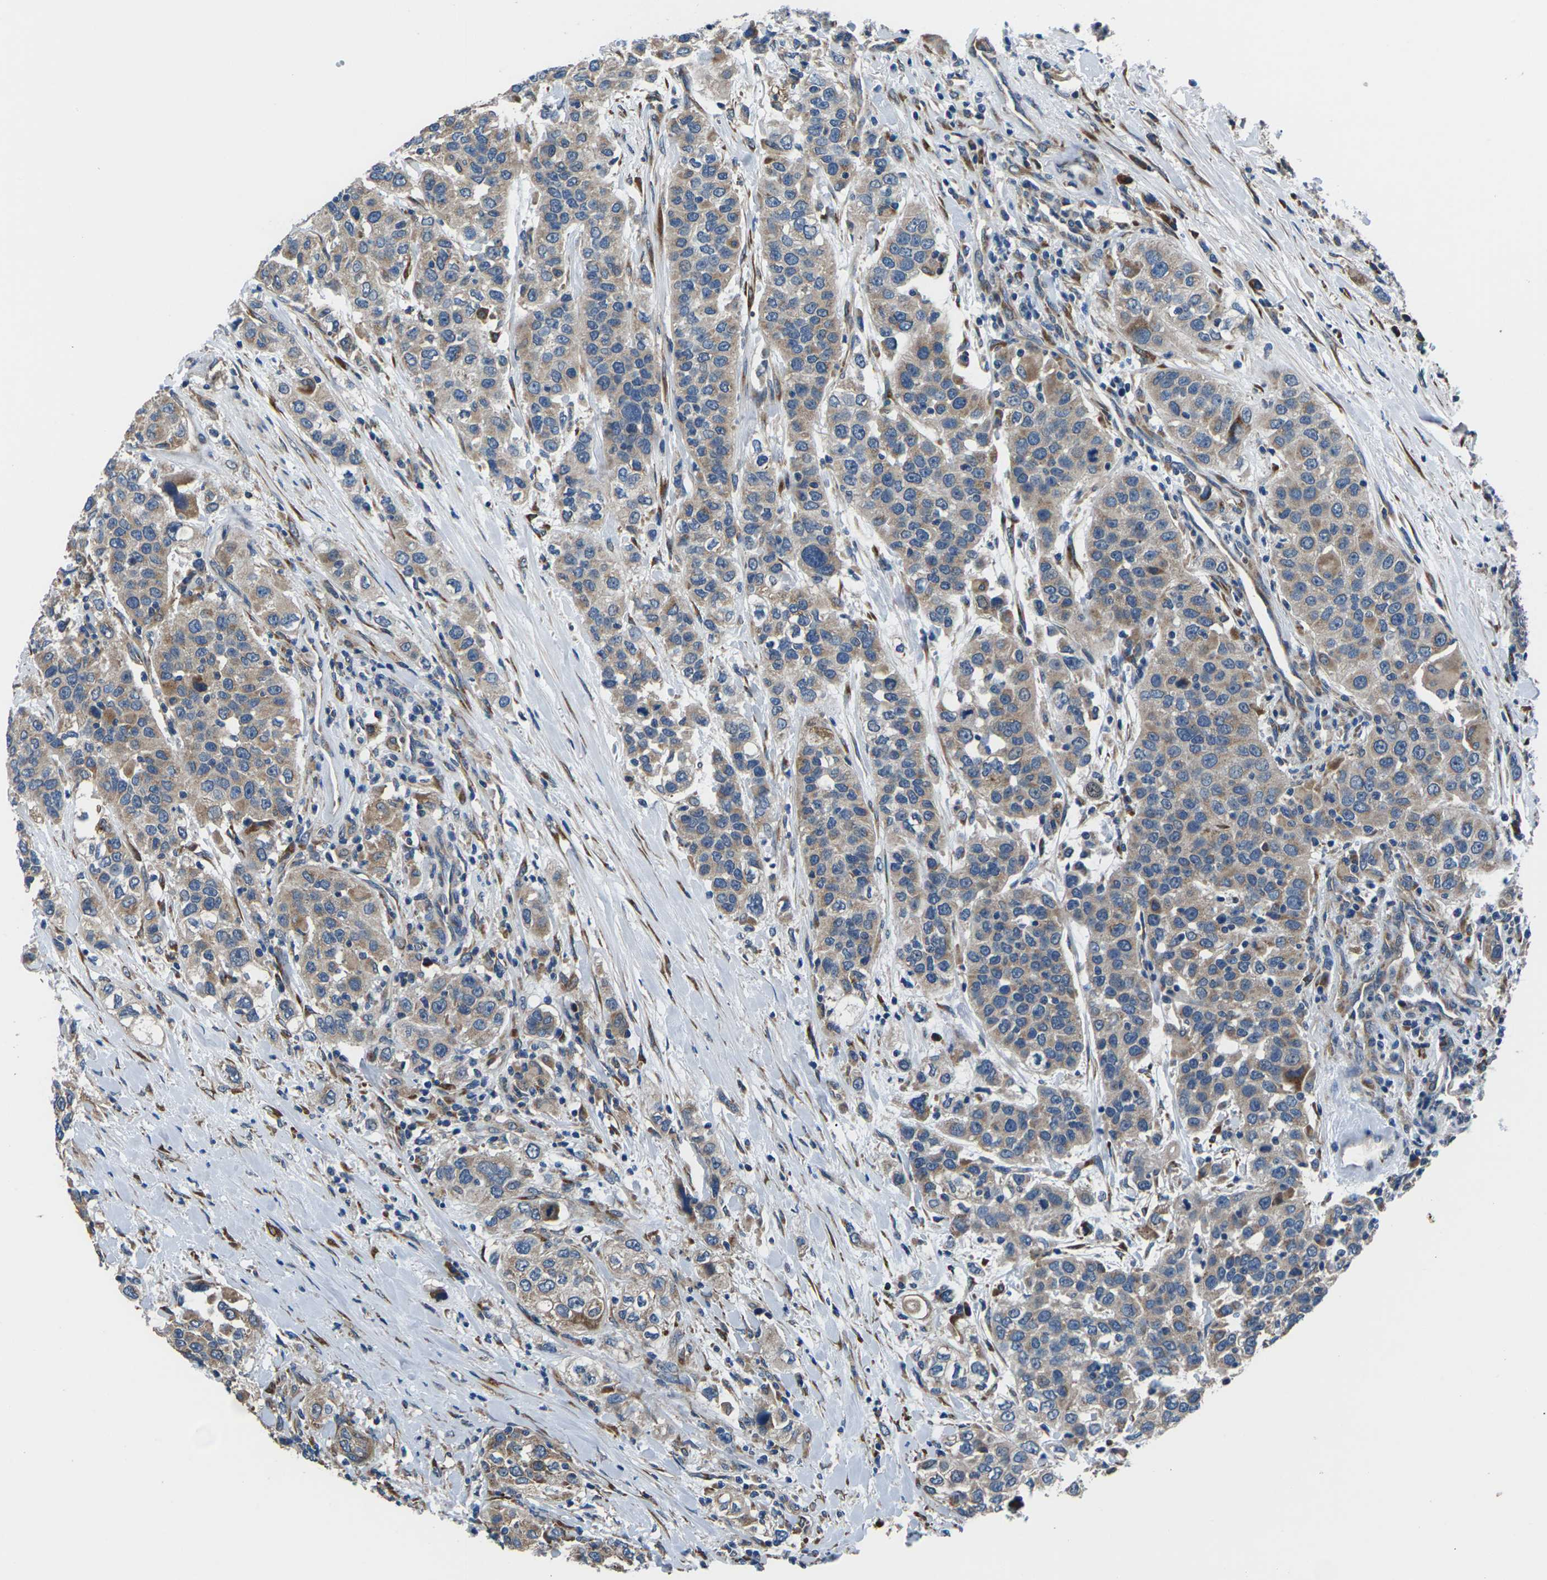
{"staining": {"intensity": "moderate", "quantity": ">75%", "location": "cytoplasmic/membranous"}, "tissue": "urothelial cancer", "cell_type": "Tumor cells", "image_type": "cancer", "snomed": [{"axis": "morphology", "description": "Urothelial carcinoma, High grade"}, {"axis": "topography", "description": "Urinary bladder"}], "caption": "The immunohistochemical stain highlights moderate cytoplasmic/membranous staining in tumor cells of urothelial cancer tissue. The staining is performed using DAB brown chromogen to label protein expression. The nuclei are counter-stained blue using hematoxylin.", "gene": "GABRP", "patient": {"sex": "female", "age": 80}}